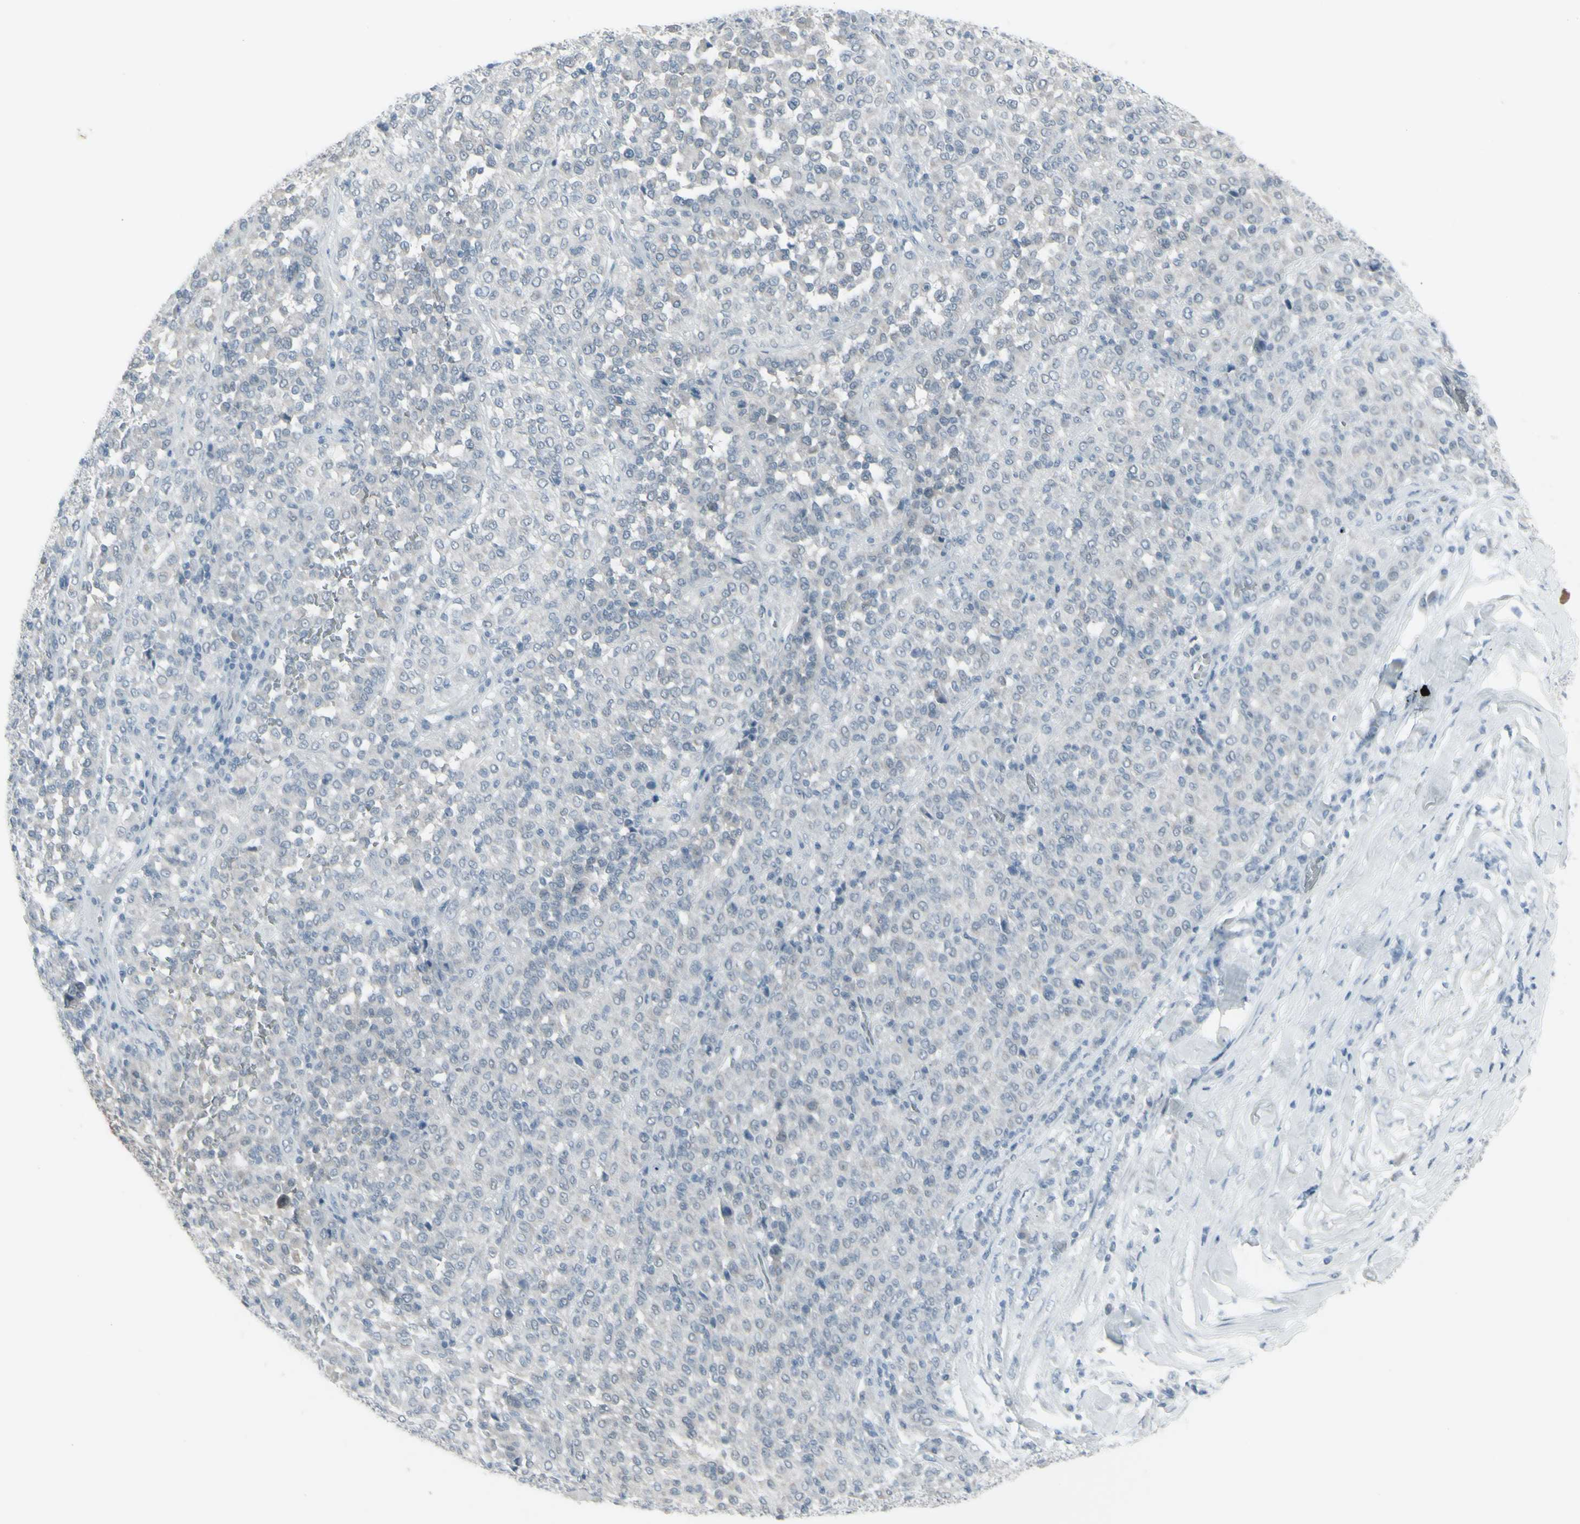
{"staining": {"intensity": "negative", "quantity": "none", "location": "none"}, "tissue": "melanoma", "cell_type": "Tumor cells", "image_type": "cancer", "snomed": [{"axis": "morphology", "description": "Malignant melanoma, Metastatic site"}, {"axis": "topography", "description": "Pancreas"}], "caption": "This is a histopathology image of immunohistochemistry staining of melanoma, which shows no positivity in tumor cells.", "gene": "RAB3A", "patient": {"sex": "female", "age": 30}}